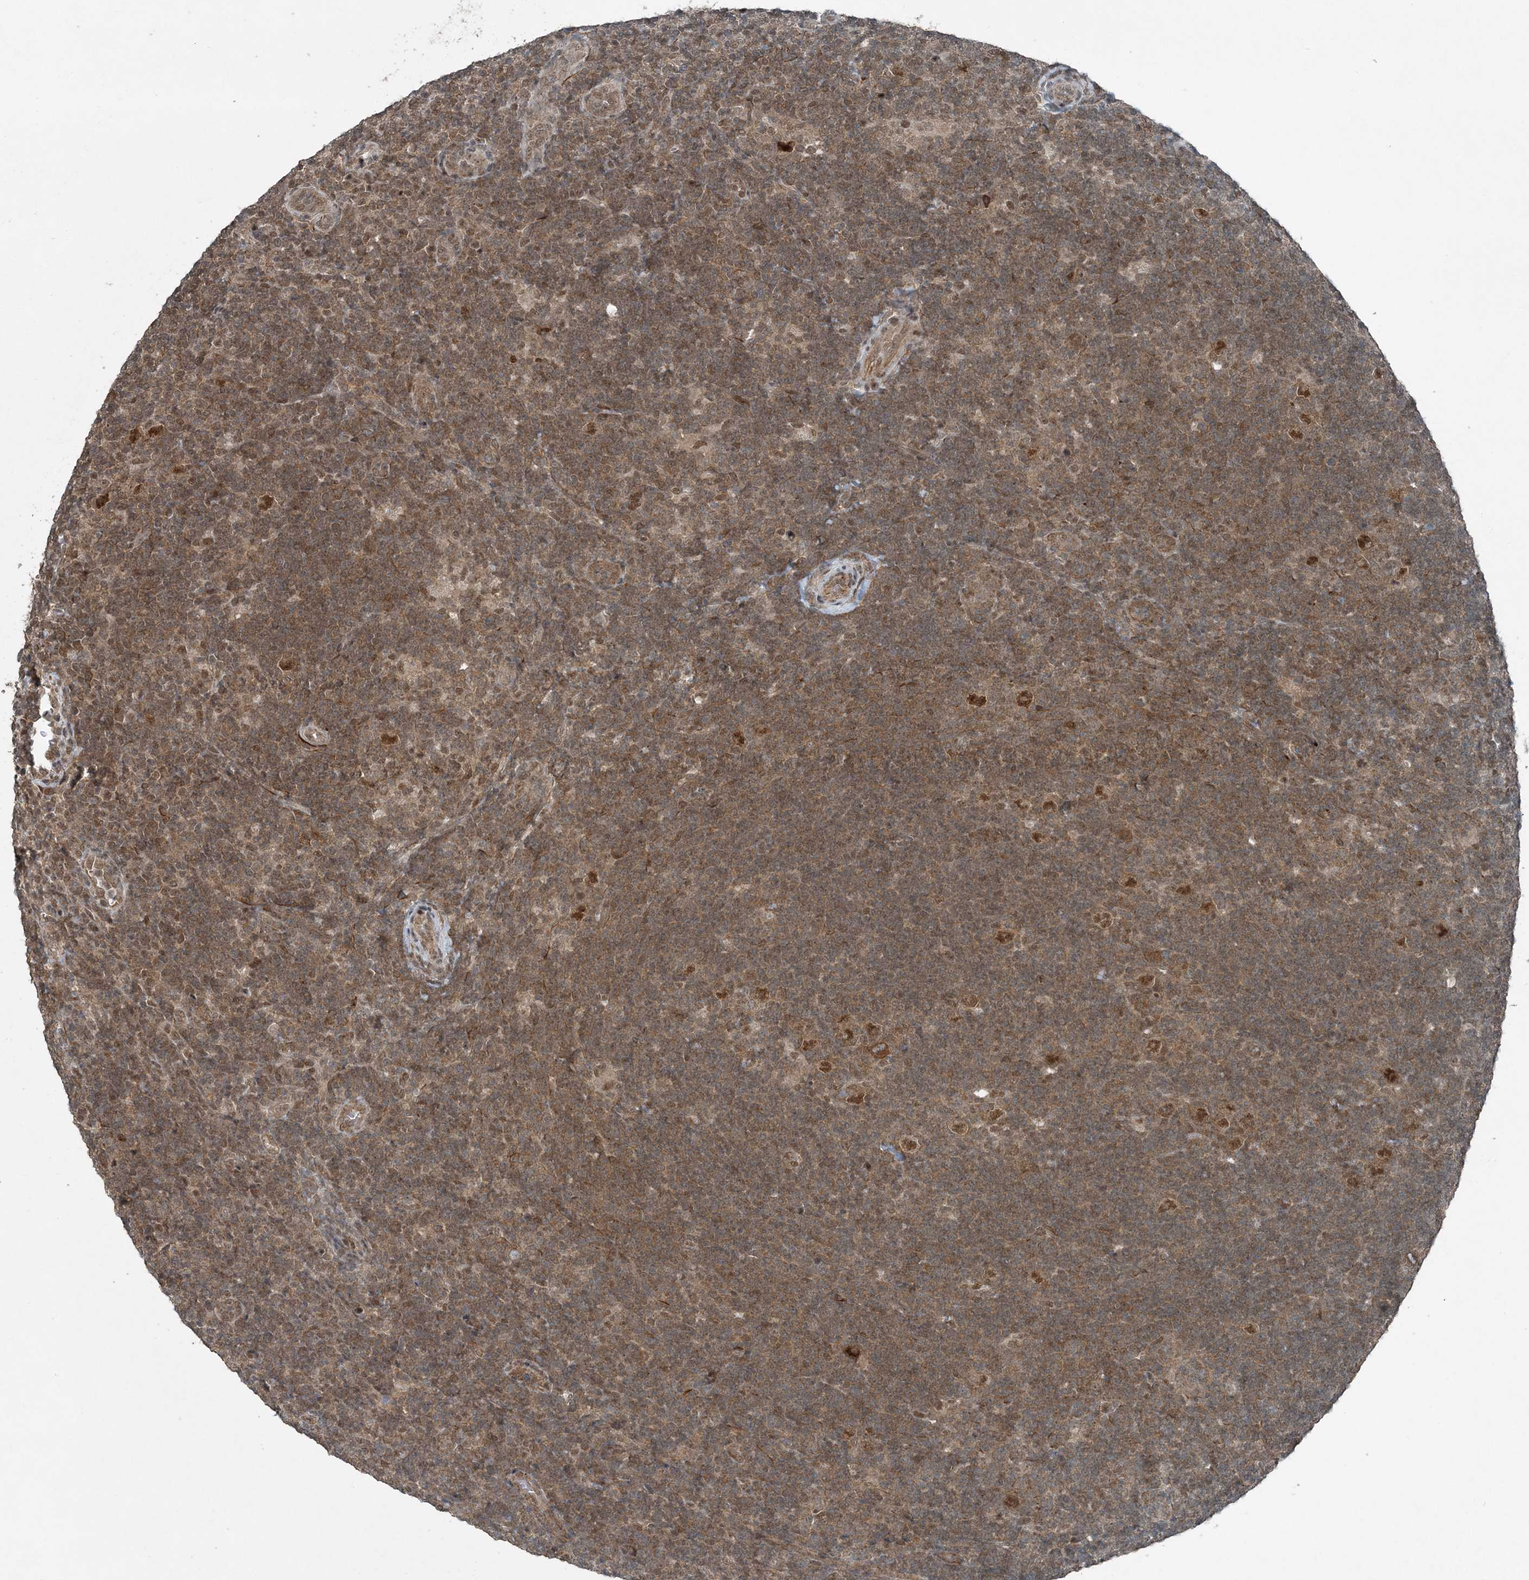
{"staining": {"intensity": "moderate", "quantity": ">75%", "location": "nuclear"}, "tissue": "lymphoma", "cell_type": "Tumor cells", "image_type": "cancer", "snomed": [{"axis": "morphology", "description": "Hodgkin's disease, NOS"}, {"axis": "topography", "description": "Lymph node"}], "caption": "This is a micrograph of immunohistochemistry (IHC) staining of lymphoma, which shows moderate staining in the nuclear of tumor cells.", "gene": "COPS7B", "patient": {"sex": "female", "age": 57}}